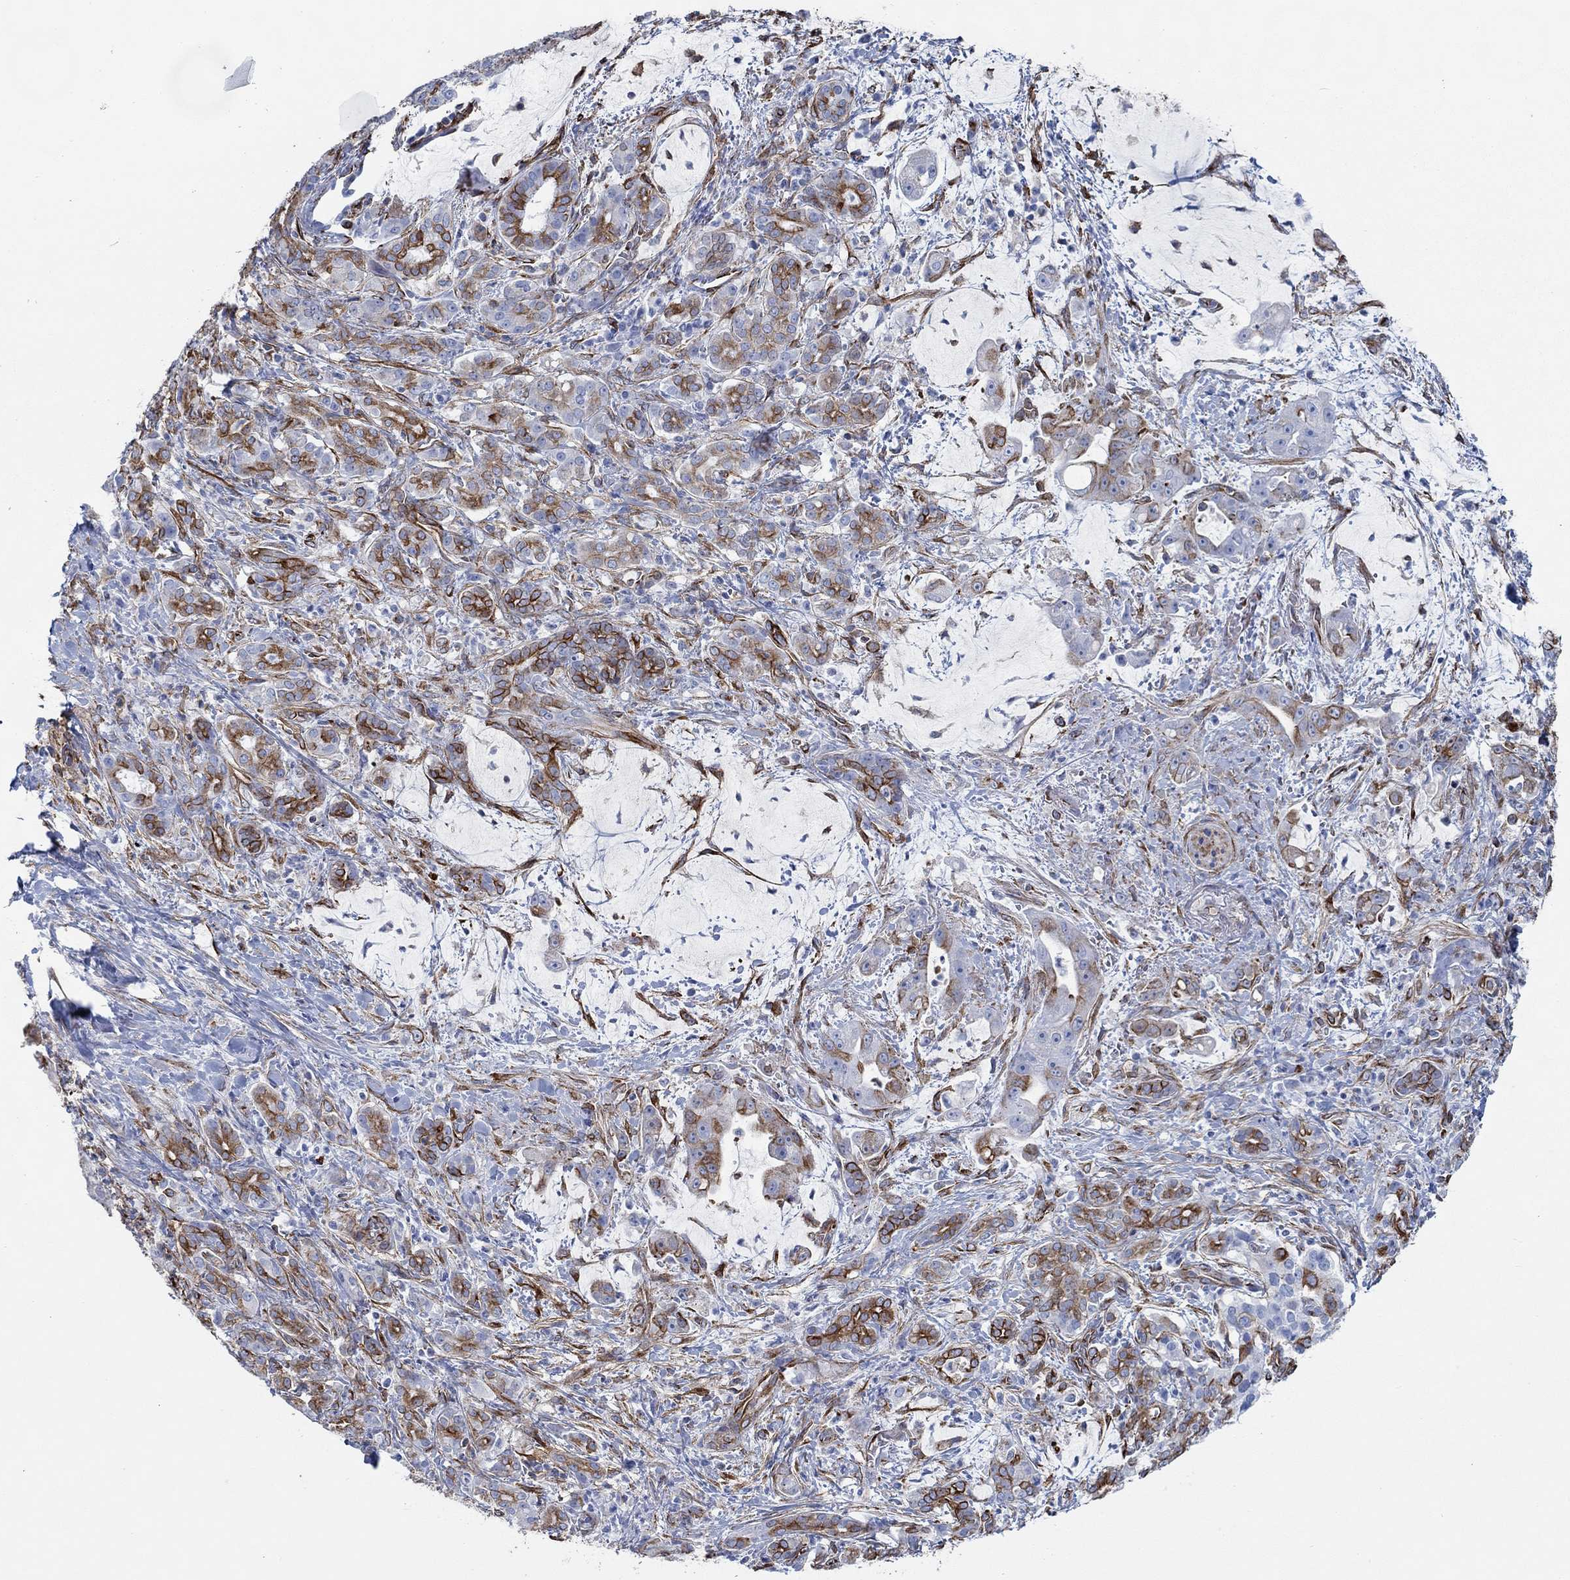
{"staining": {"intensity": "strong", "quantity": "25%-75%", "location": "cytoplasmic/membranous,nuclear"}, "tissue": "pancreatic cancer", "cell_type": "Tumor cells", "image_type": "cancer", "snomed": [{"axis": "morphology", "description": "Normal tissue, NOS"}, {"axis": "morphology", "description": "Inflammation, NOS"}, {"axis": "morphology", "description": "Adenocarcinoma, NOS"}, {"axis": "topography", "description": "Pancreas"}], "caption": "Pancreatic adenocarcinoma tissue displays strong cytoplasmic/membranous and nuclear expression in about 25%-75% of tumor cells", "gene": "STC2", "patient": {"sex": "male", "age": 57}}